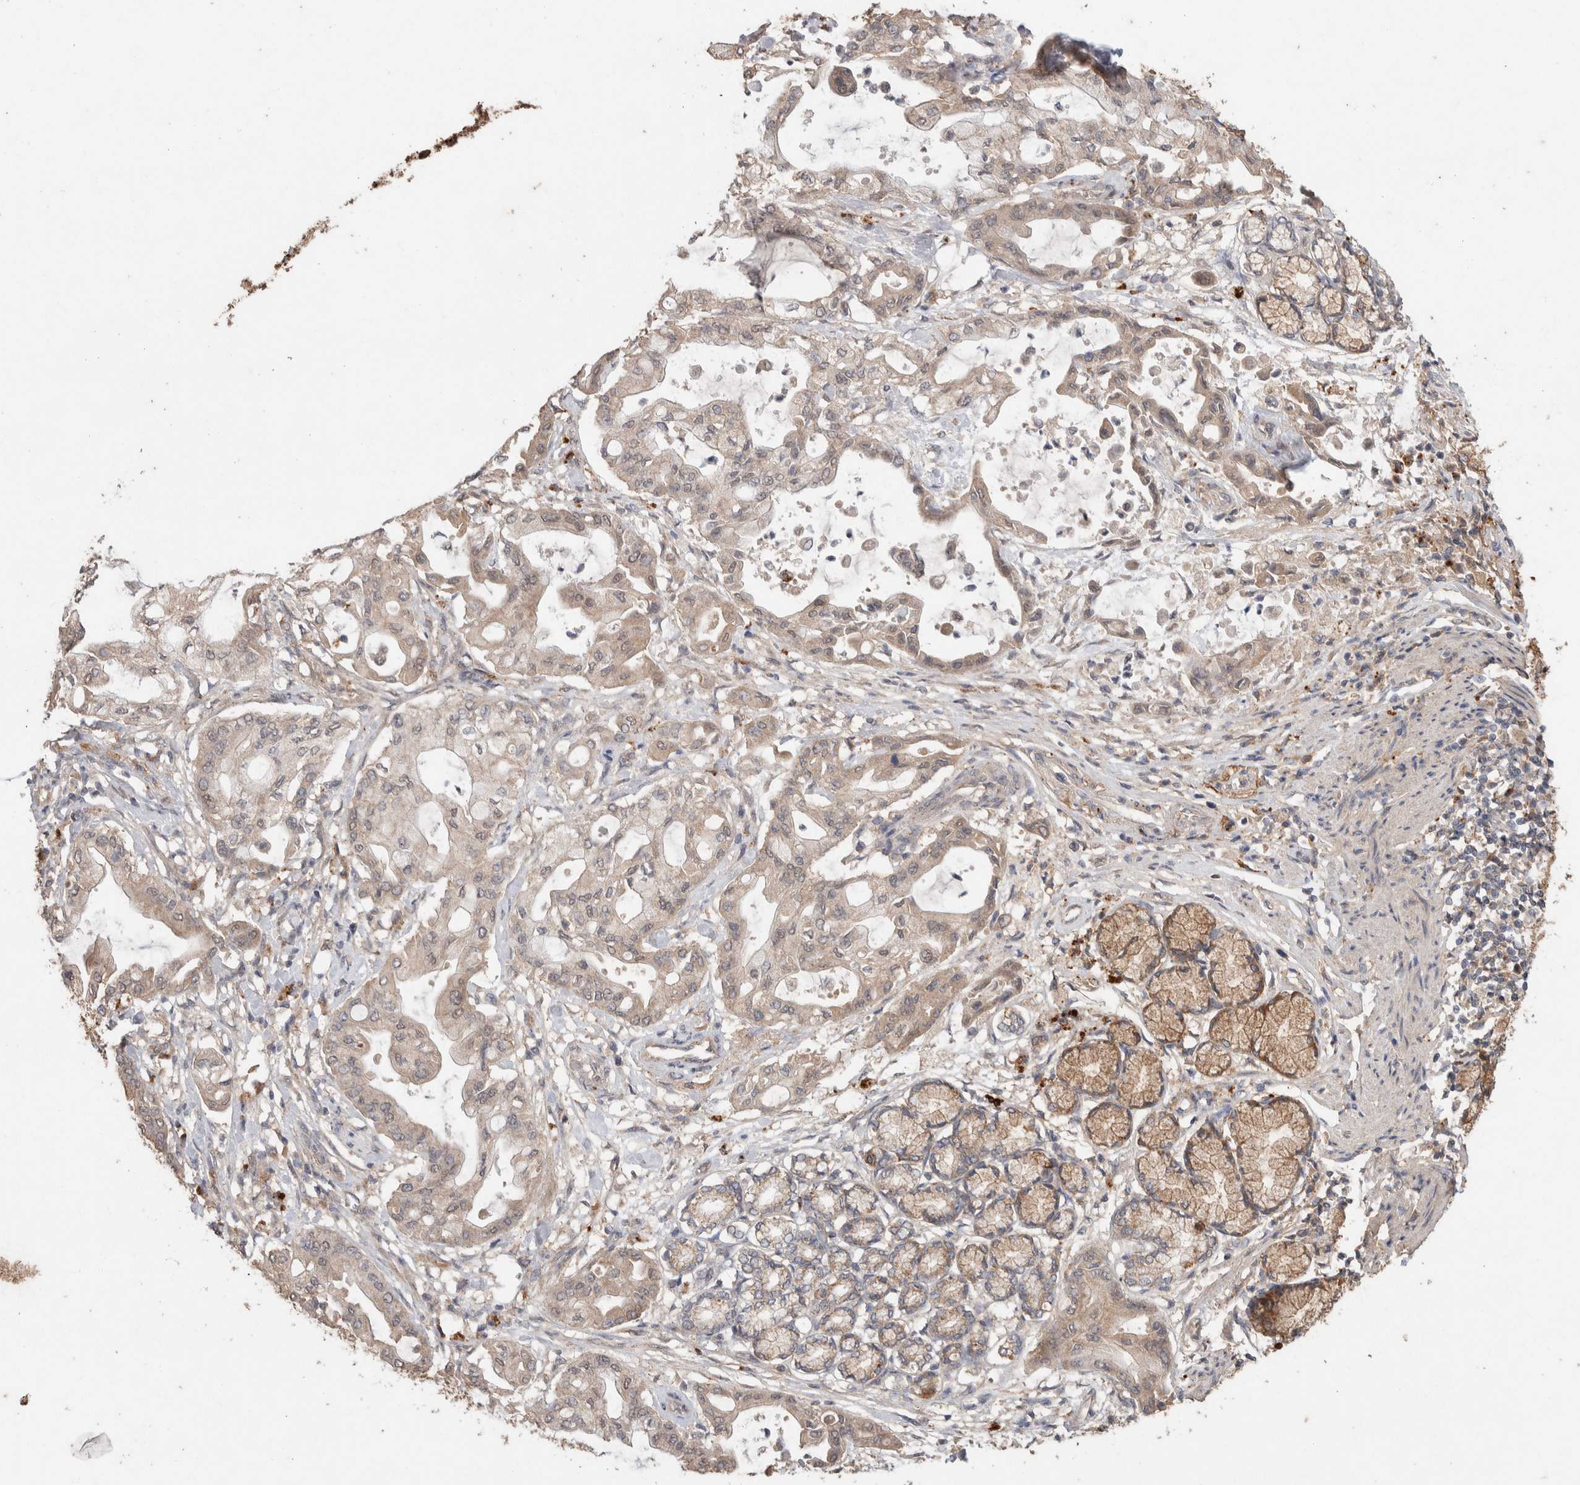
{"staining": {"intensity": "weak", "quantity": ">75%", "location": "cytoplasmic/membranous"}, "tissue": "pancreatic cancer", "cell_type": "Tumor cells", "image_type": "cancer", "snomed": [{"axis": "morphology", "description": "Adenocarcinoma, NOS"}, {"axis": "morphology", "description": "Adenocarcinoma, metastatic, NOS"}, {"axis": "topography", "description": "Lymph node"}, {"axis": "topography", "description": "Pancreas"}, {"axis": "topography", "description": "Duodenum"}], "caption": "The immunohistochemical stain highlights weak cytoplasmic/membranous expression in tumor cells of pancreatic cancer (metastatic adenocarcinoma) tissue. Nuclei are stained in blue.", "gene": "KCNJ5", "patient": {"sex": "female", "age": 64}}